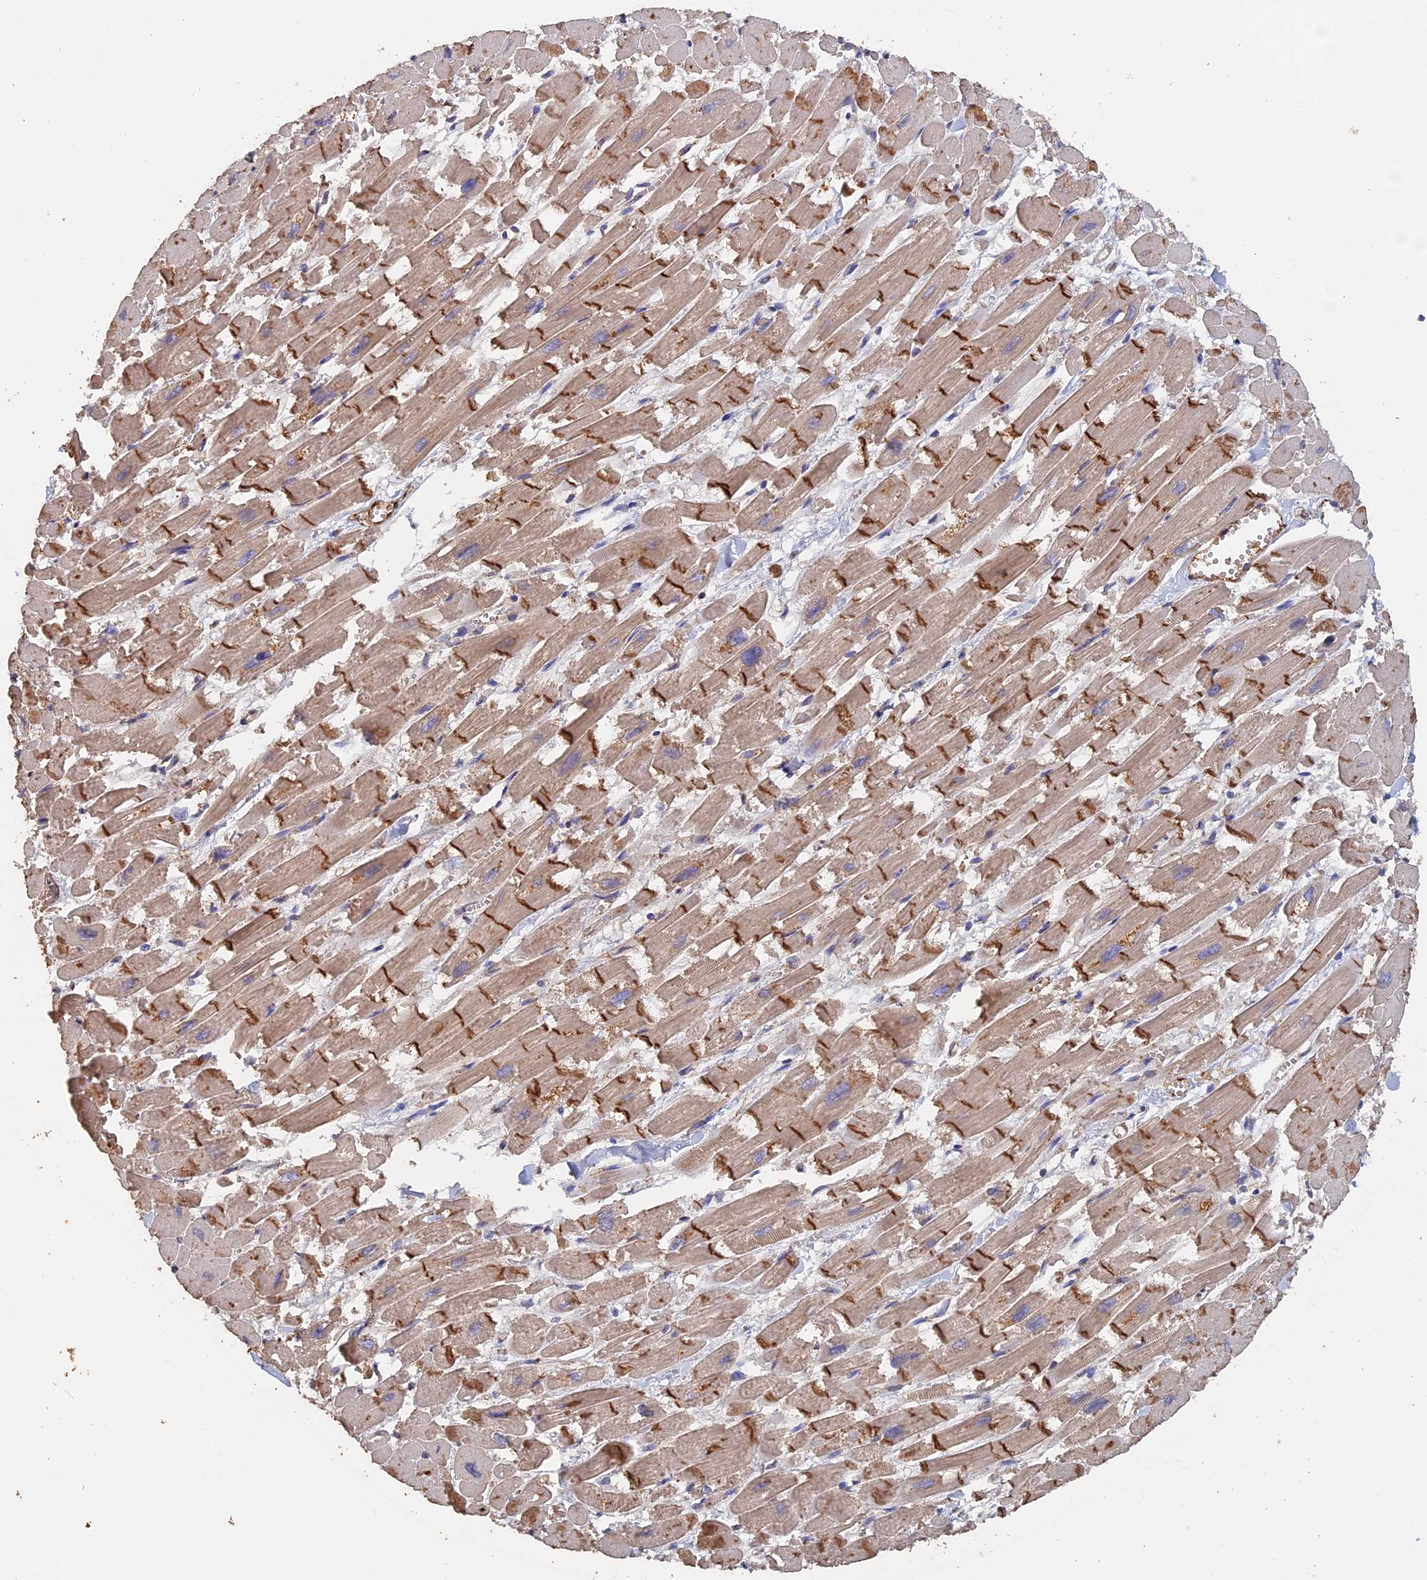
{"staining": {"intensity": "moderate", "quantity": "25%-75%", "location": "cytoplasmic/membranous"}, "tissue": "heart muscle", "cell_type": "Cardiomyocytes", "image_type": "normal", "snomed": [{"axis": "morphology", "description": "Normal tissue, NOS"}, {"axis": "topography", "description": "Heart"}], "caption": "DAB immunohistochemical staining of unremarkable heart muscle displays moderate cytoplasmic/membranous protein positivity in approximately 25%-75% of cardiomyocytes.", "gene": "PIGQ", "patient": {"sex": "male", "age": 54}}